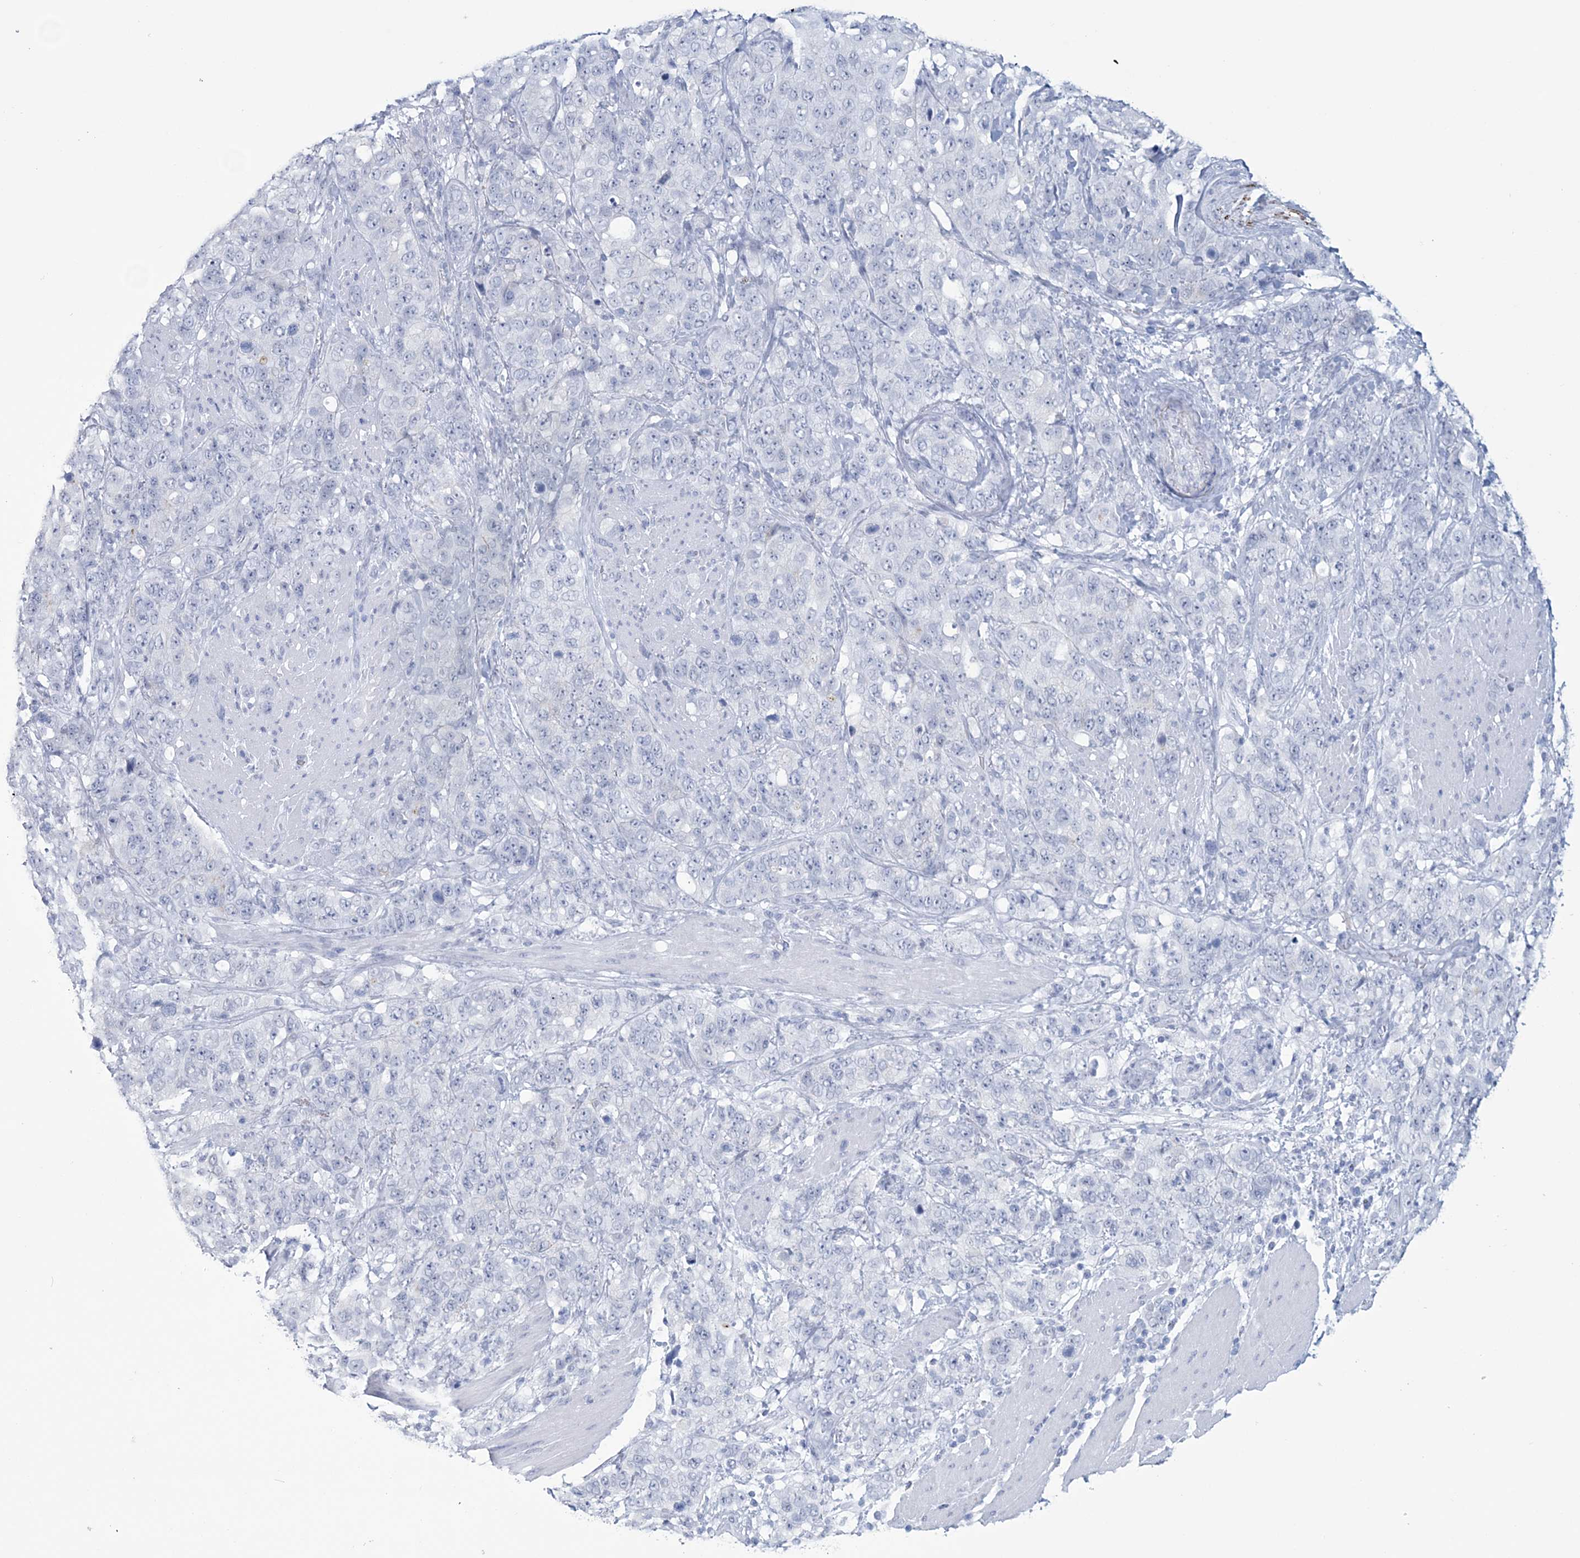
{"staining": {"intensity": "negative", "quantity": "none", "location": "none"}, "tissue": "stomach cancer", "cell_type": "Tumor cells", "image_type": "cancer", "snomed": [{"axis": "morphology", "description": "Adenocarcinoma, NOS"}, {"axis": "topography", "description": "Stomach"}], "caption": "An immunohistochemistry (IHC) image of stomach cancer (adenocarcinoma) is shown. There is no staining in tumor cells of stomach cancer (adenocarcinoma).", "gene": "DPCD", "patient": {"sex": "male", "age": 48}}